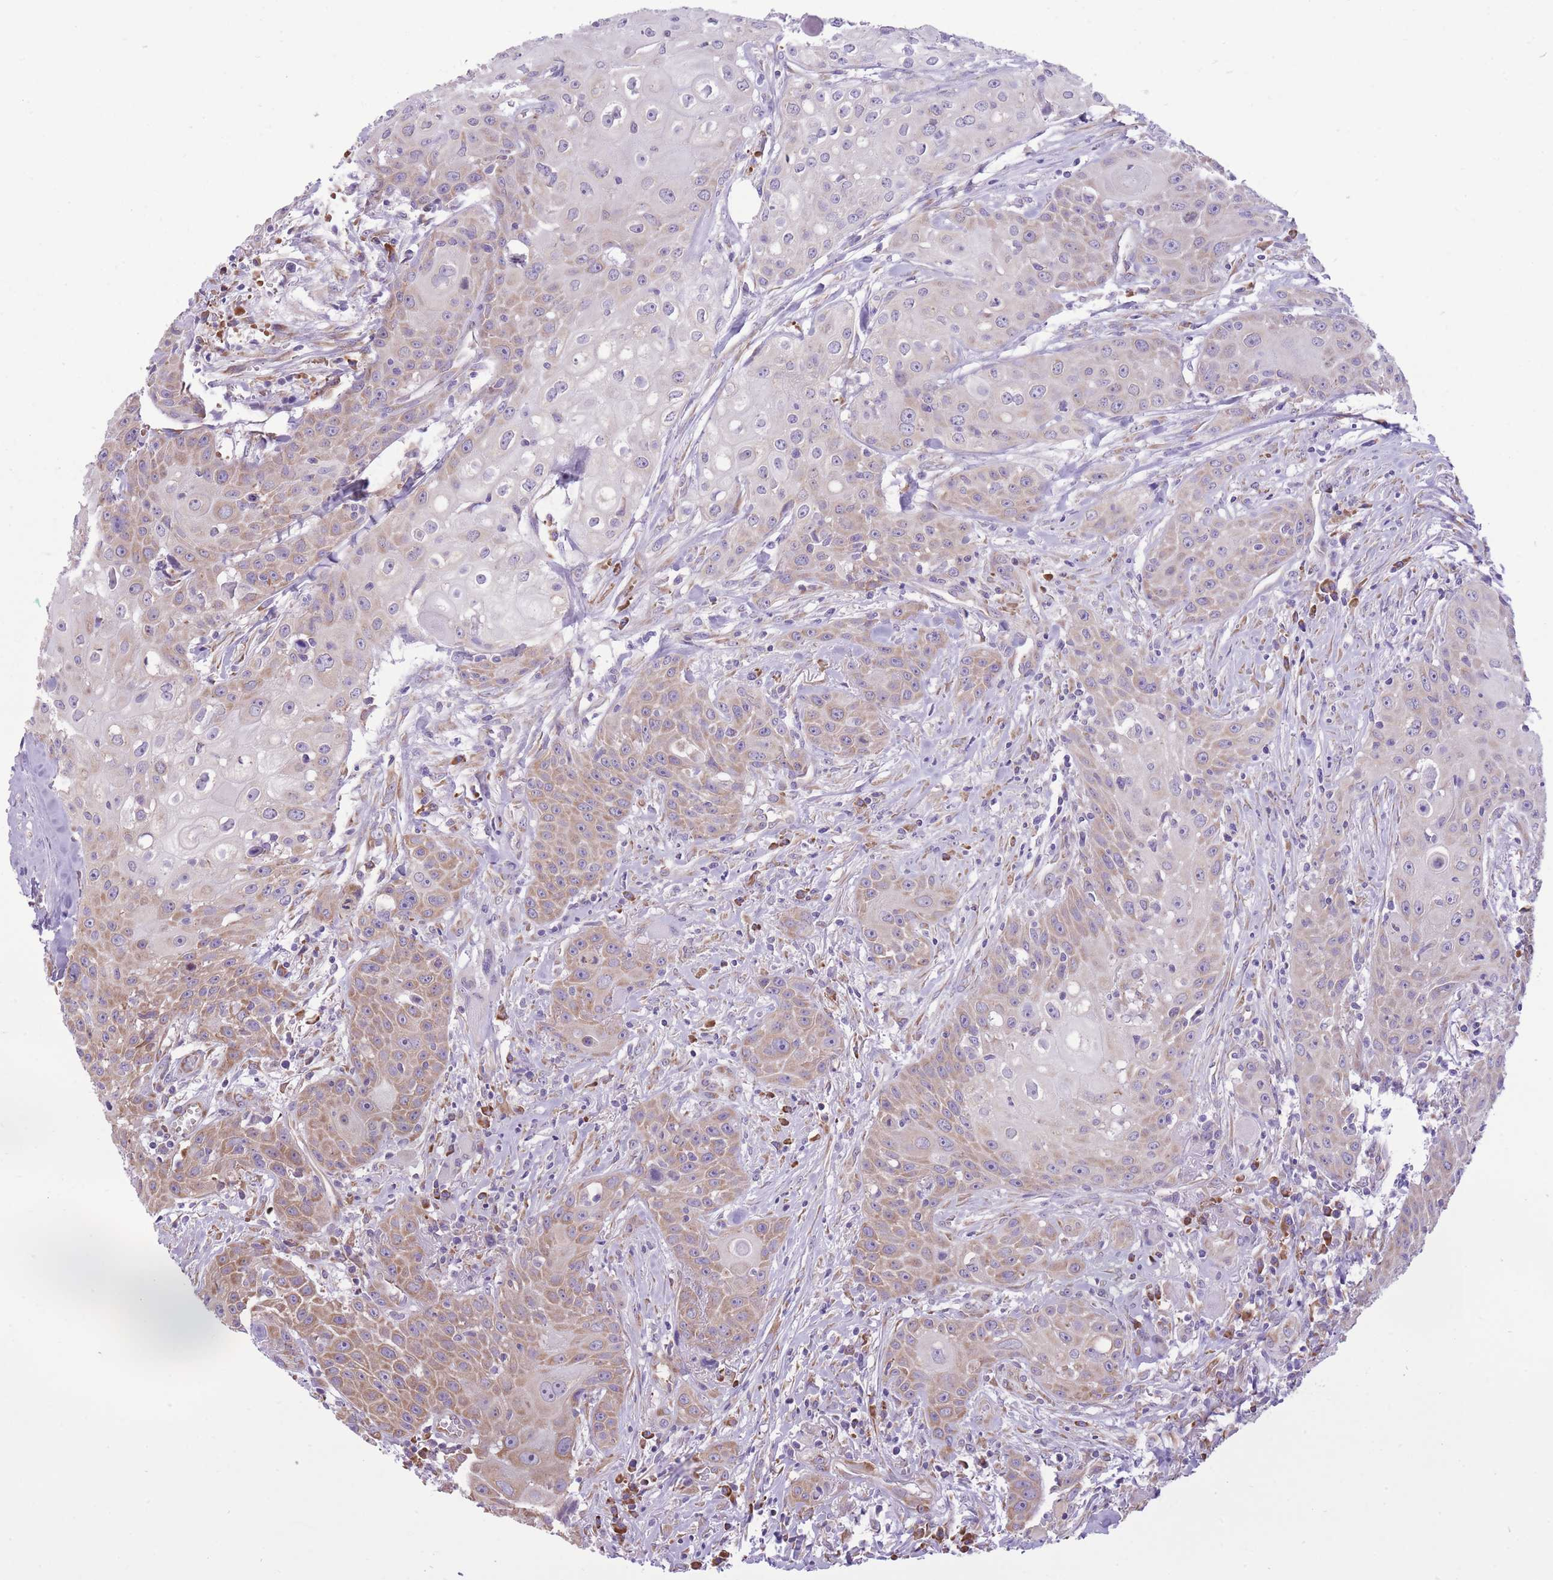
{"staining": {"intensity": "weak", "quantity": "25%-75%", "location": "cytoplasmic/membranous"}, "tissue": "head and neck cancer", "cell_type": "Tumor cells", "image_type": "cancer", "snomed": [{"axis": "morphology", "description": "Squamous cell carcinoma, NOS"}, {"axis": "topography", "description": "Oral tissue"}, {"axis": "topography", "description": "Head-Neck"}], "caption": "Human head and neck cancer stained for a protein (brown) shows weak cytoplasmic/membranous positive staining in approximately 25%-75% of tumor cells.", "gene": "ZNF501", "patient": {"sex": "female", "age": 82}}